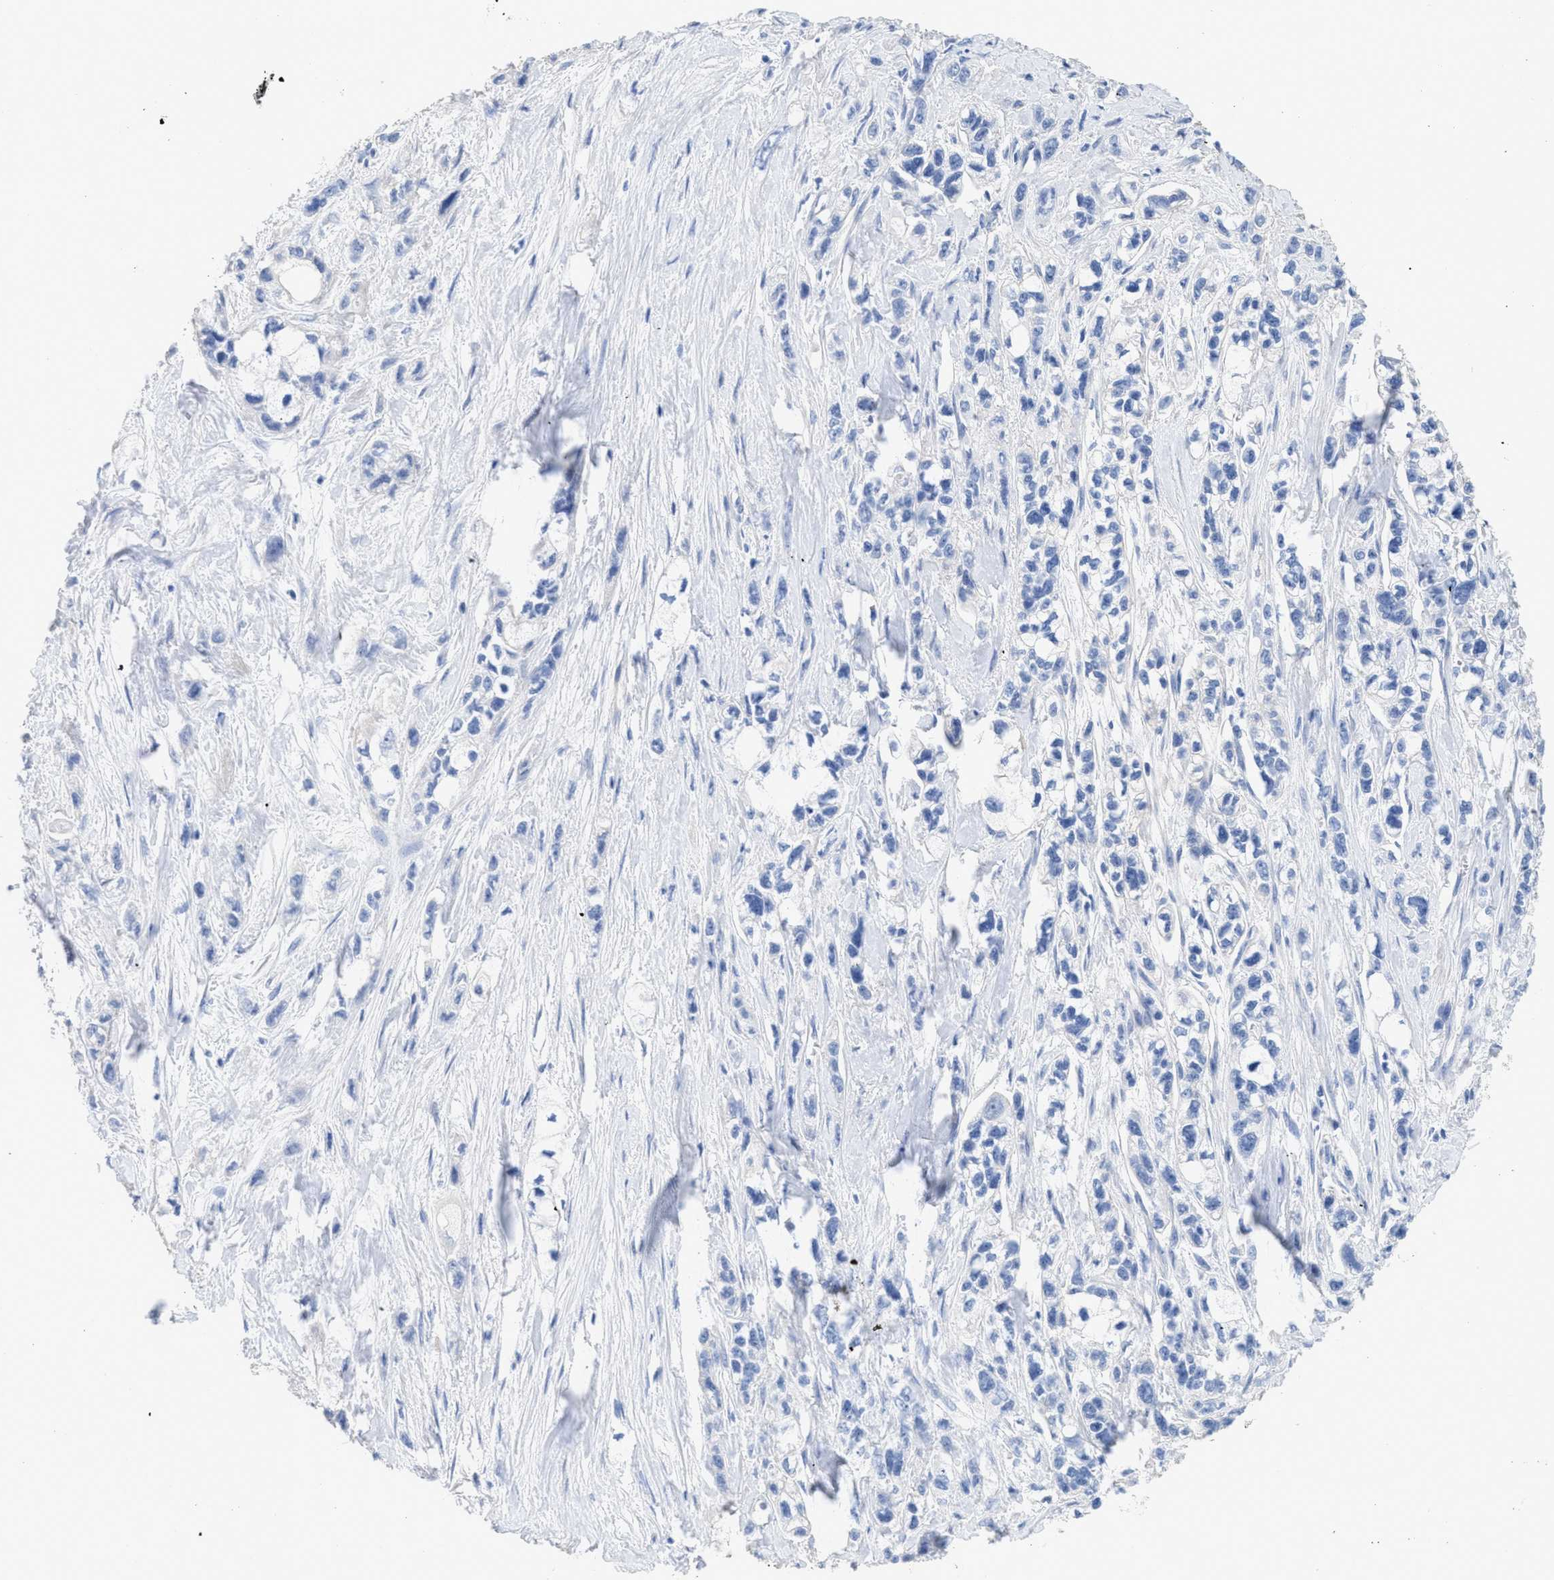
{"staining": {"intensity": "negative", "quantity": "none", "location": "none"}, "tissue": "pancreatic cancer", "cell_type": "Tumor cells", "image_type": "cancer", "snomed": [{"axis": "morphology", "description": "Adenocarcinoma, NOS"}, {"axis": "topography", "description": "Pancreas"}], "caption": "A micrograph of human pancreatic cancer (adenocarcinoma) is negative for staining in tumor cells. The staining is performed using DAB (3,3'-diaminobenzidine) brown chromogen with nuclei counter-stained in using hematoxylin.", "gene": "DLC1", "patient": {"sex": "male", "age": 74}}